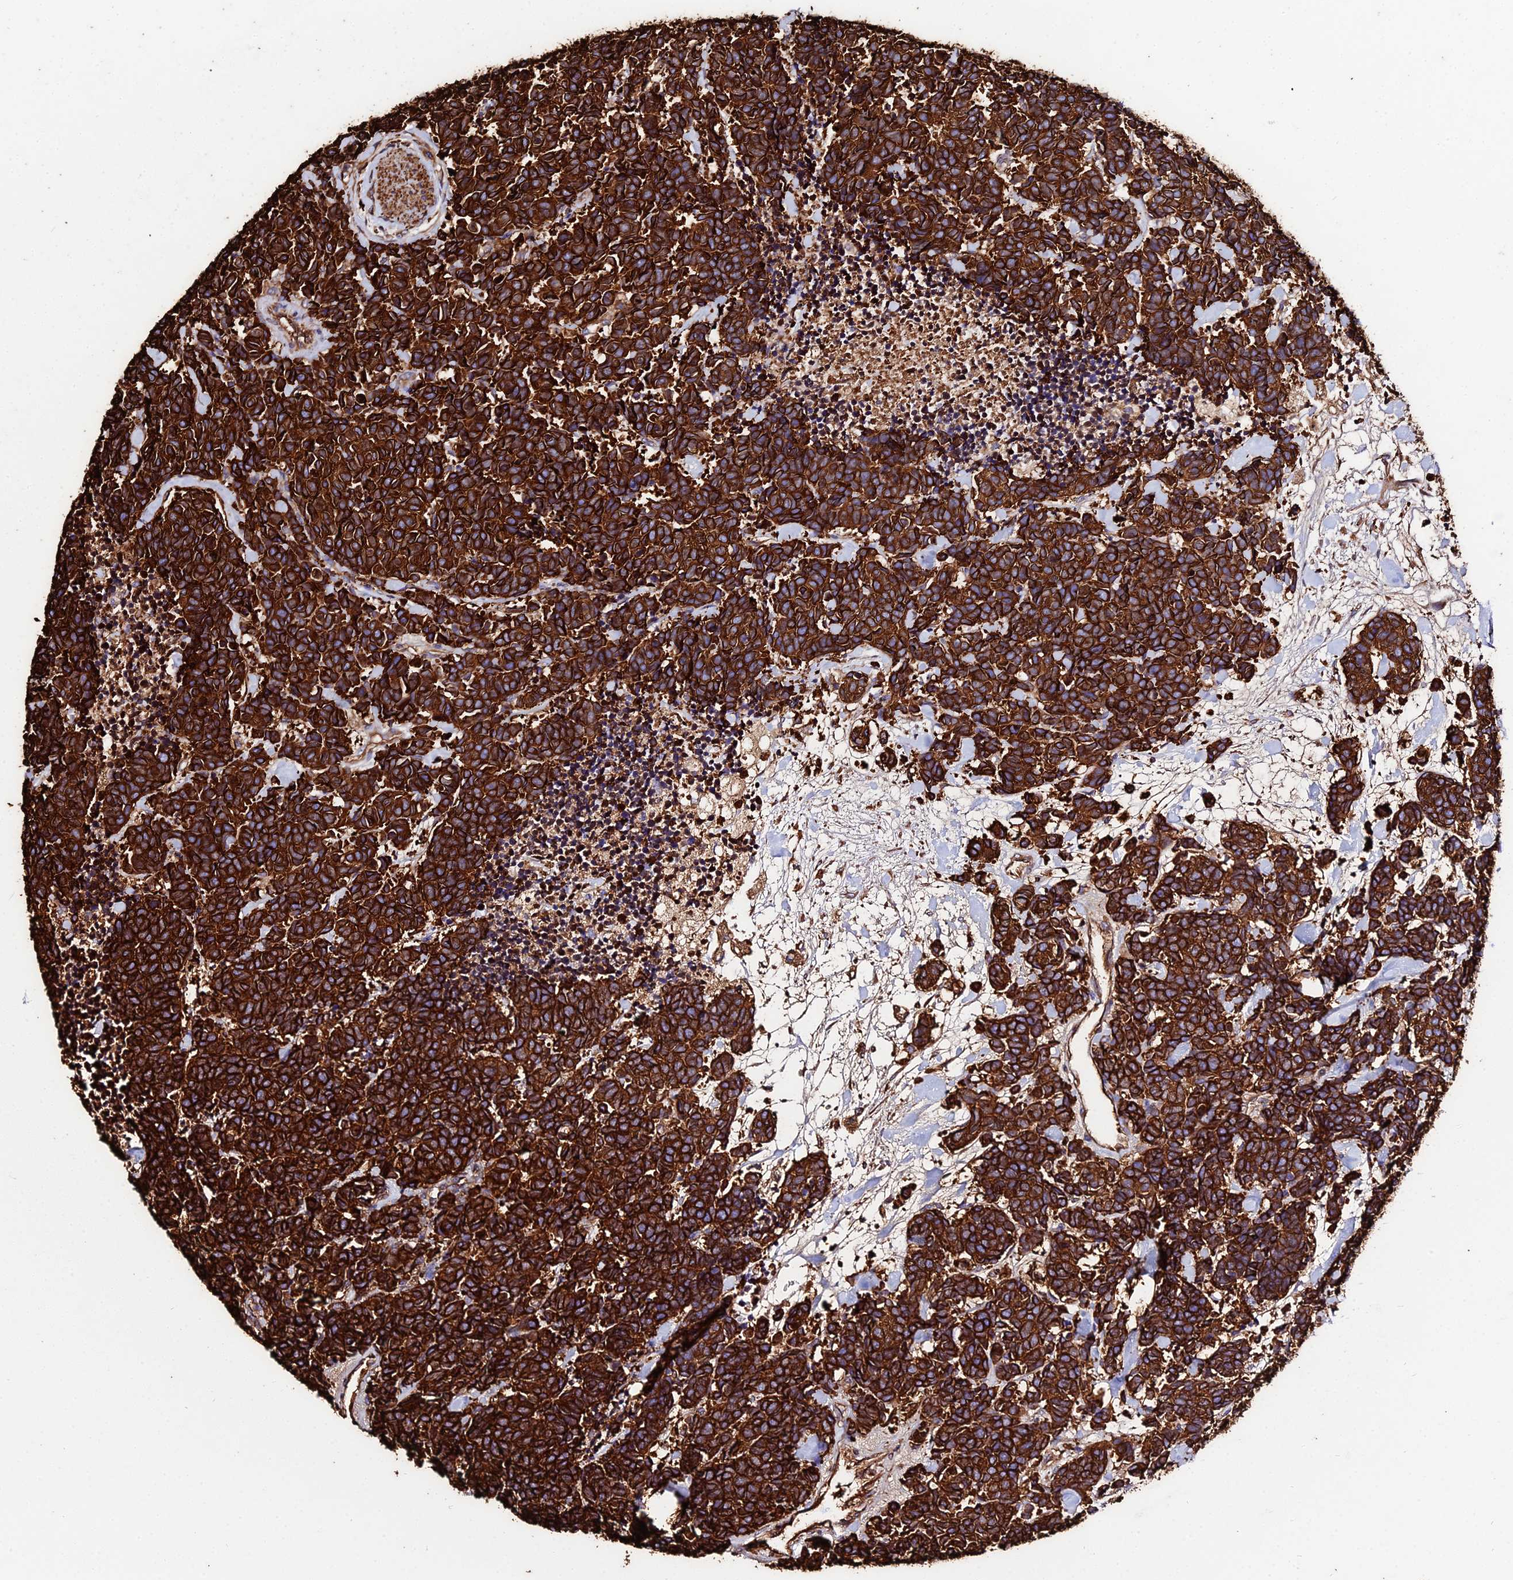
{"staining": {"intensity": "strong", "quantity": ">75%", "location": "cytoplasmic/membranous"}, "tissue": "carcinoid", "cell_type": "Tumor cells", "image_type": "cancer", "snomed": [{"axis": "morphology", "description": "Carcinoma, NOS"}, {"axis": "morphology", "description": "Carcinoid, malignant, NOS"}, {"axis": "topography", "description": "Prostate"}], "caption": "Tumor cells demonstrate high levels of strong cytoplasmic/membranous expression in about >75% of cells in carcinoid (malignant).", "gene": "TUBA3D", "patient": {"sex": "male", "age": 57}}